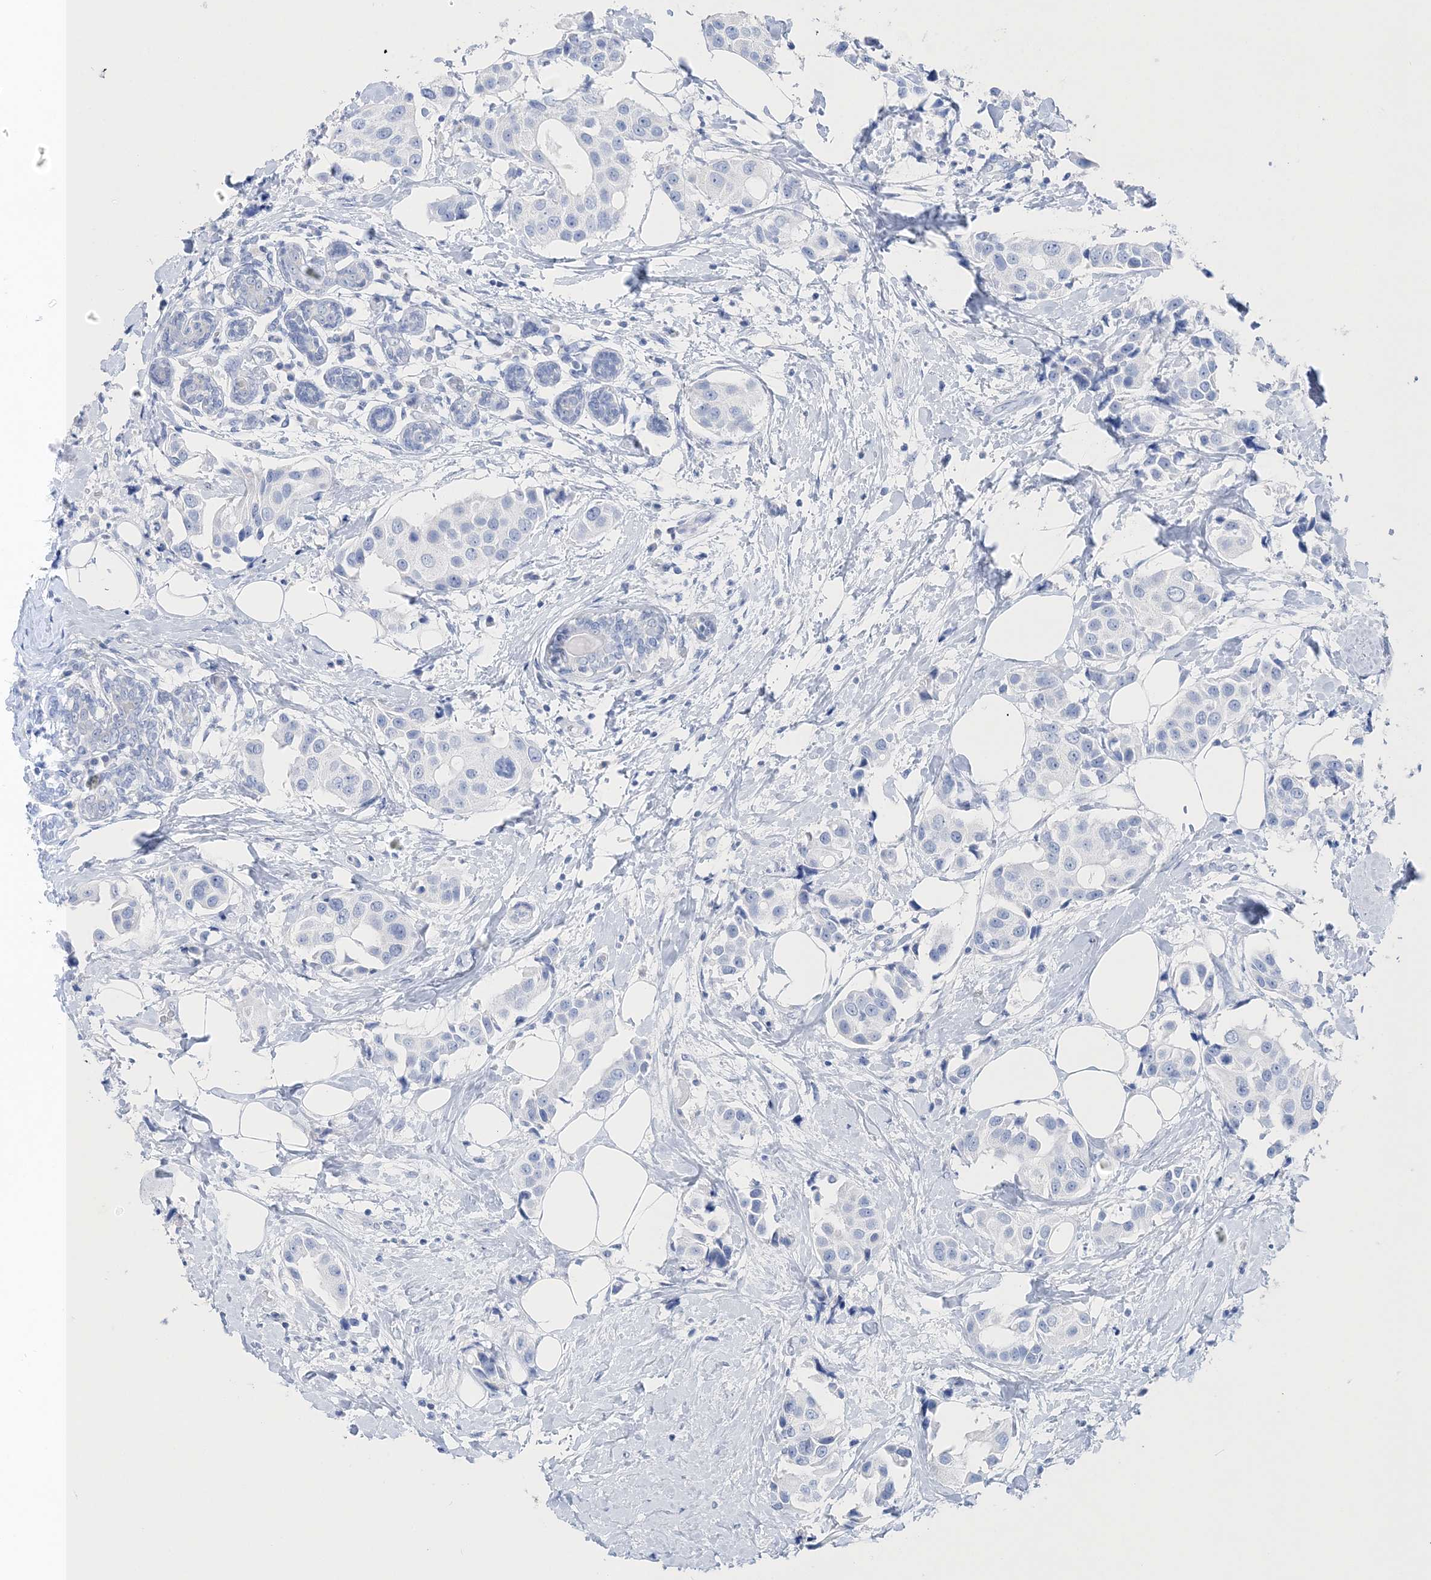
{"staining": {"intensity": "negative", "quantity": "none", "location": "none"}, "tissue": "breast cancer", "cell_type": "Tumor cells", "image_type": "cancer", "snomed": [{"axis": "morphology", "description": "Normal tissue, NOS"}, {"axis": "morphology", "description": "Duct carcinoma"}, {"axis": "topography", "description": "Breast"}], "caption": "Tumor cells show no significant protein staining in breast cancer.", "gene": "TSPYL6", "patient": {"sex": "female", "age": 39}}